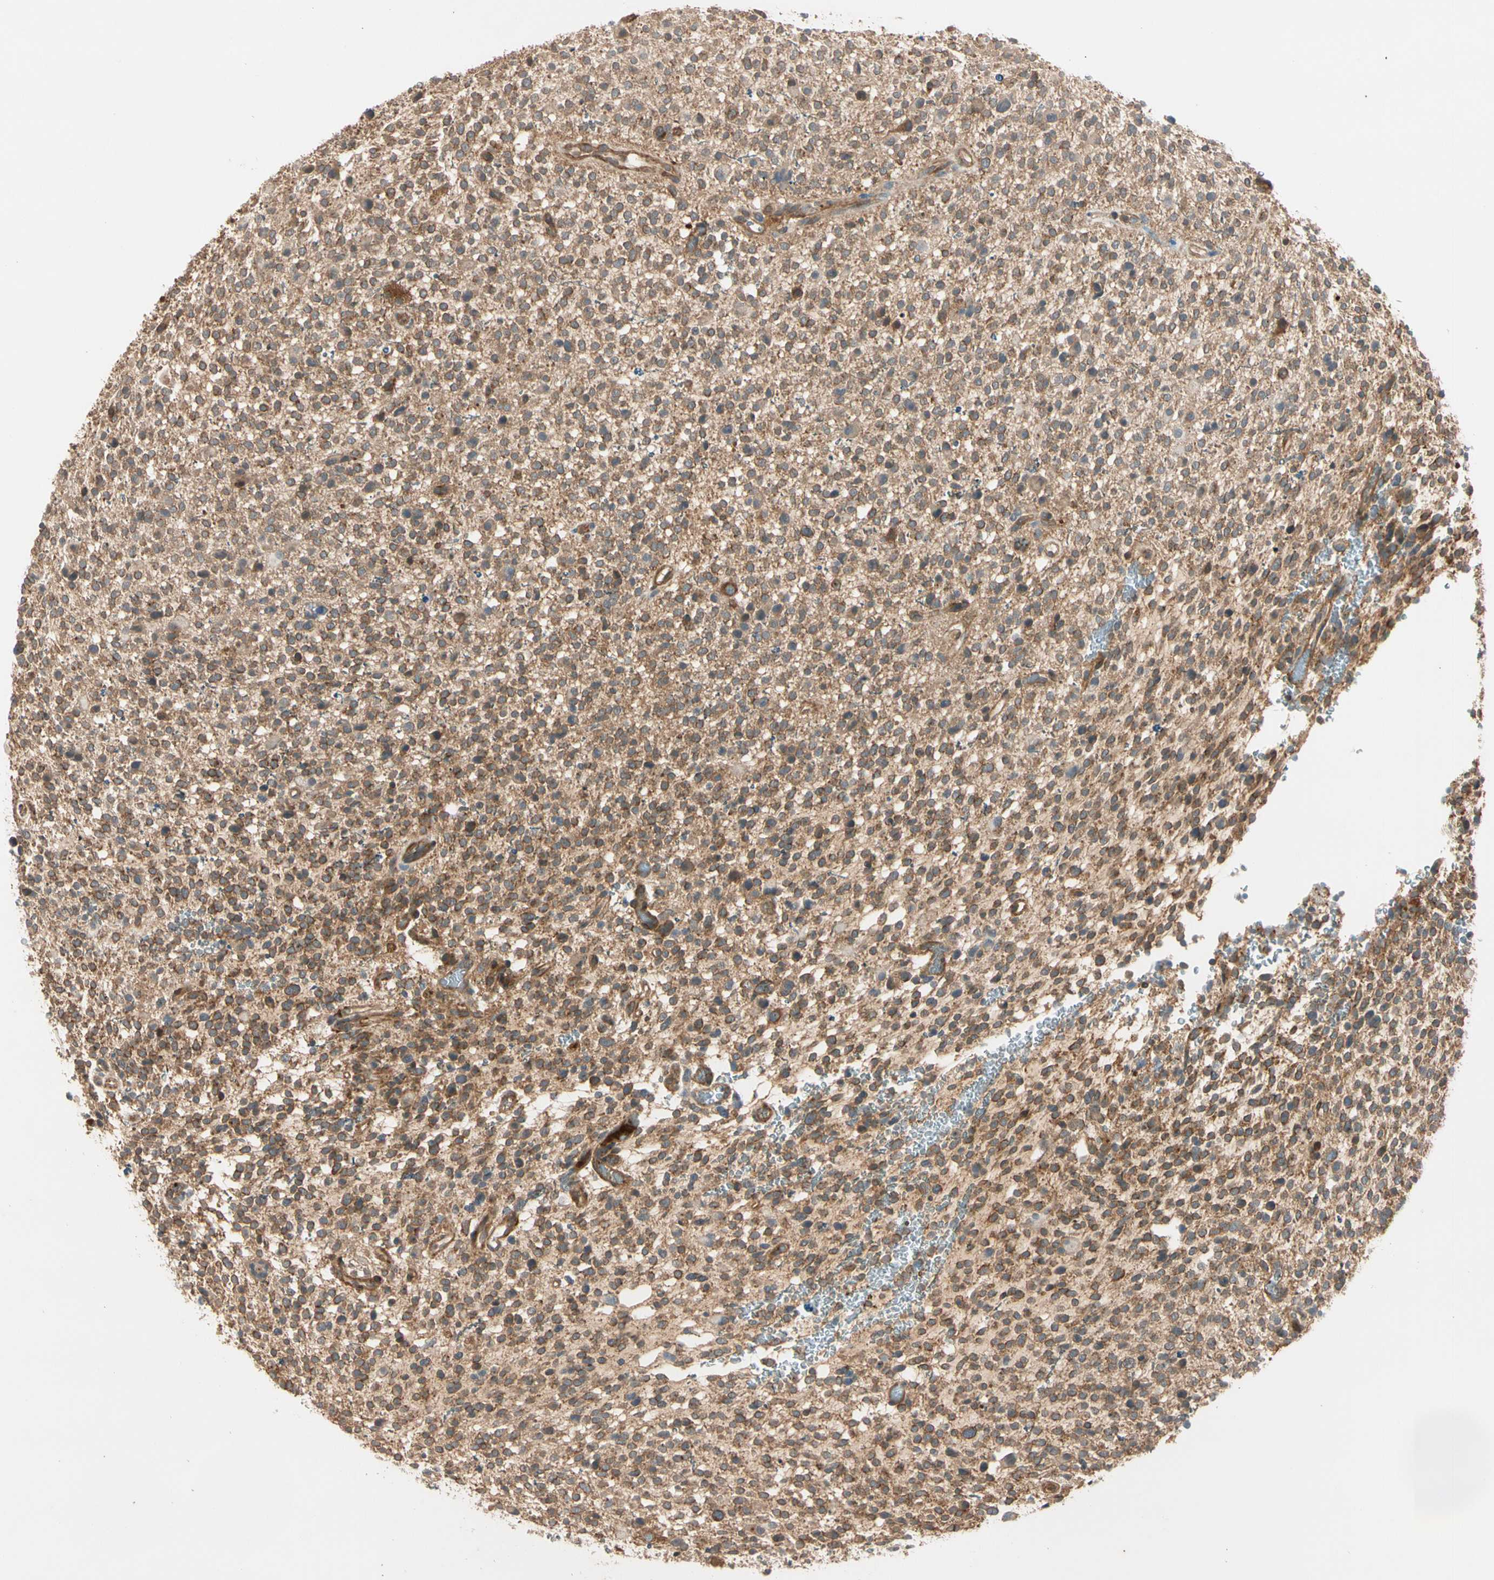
{"staining": {"intensity": "strong", "quantity": "25%-75%", "location": "cytoplasmic/membranous"}, "tissue": "glioma", "cell_type": "Tumor cells", "image_type": "cancer", "snomed": [{"axis": "morphology", "description": "Glioma, malignant, High grade"}, {"axis": "topography", "description": "Brain"}], "caption": "Immunohistochemical staining of human high-grade glioma (malignant) shows strong cytoplasmic/membranous protein staining in about 25%-75% of tumor cells. (IHC, brightfield microscopy, high magnification).", "gene": "ROCK2", "patient": {"sex": "male", "age": 48}}